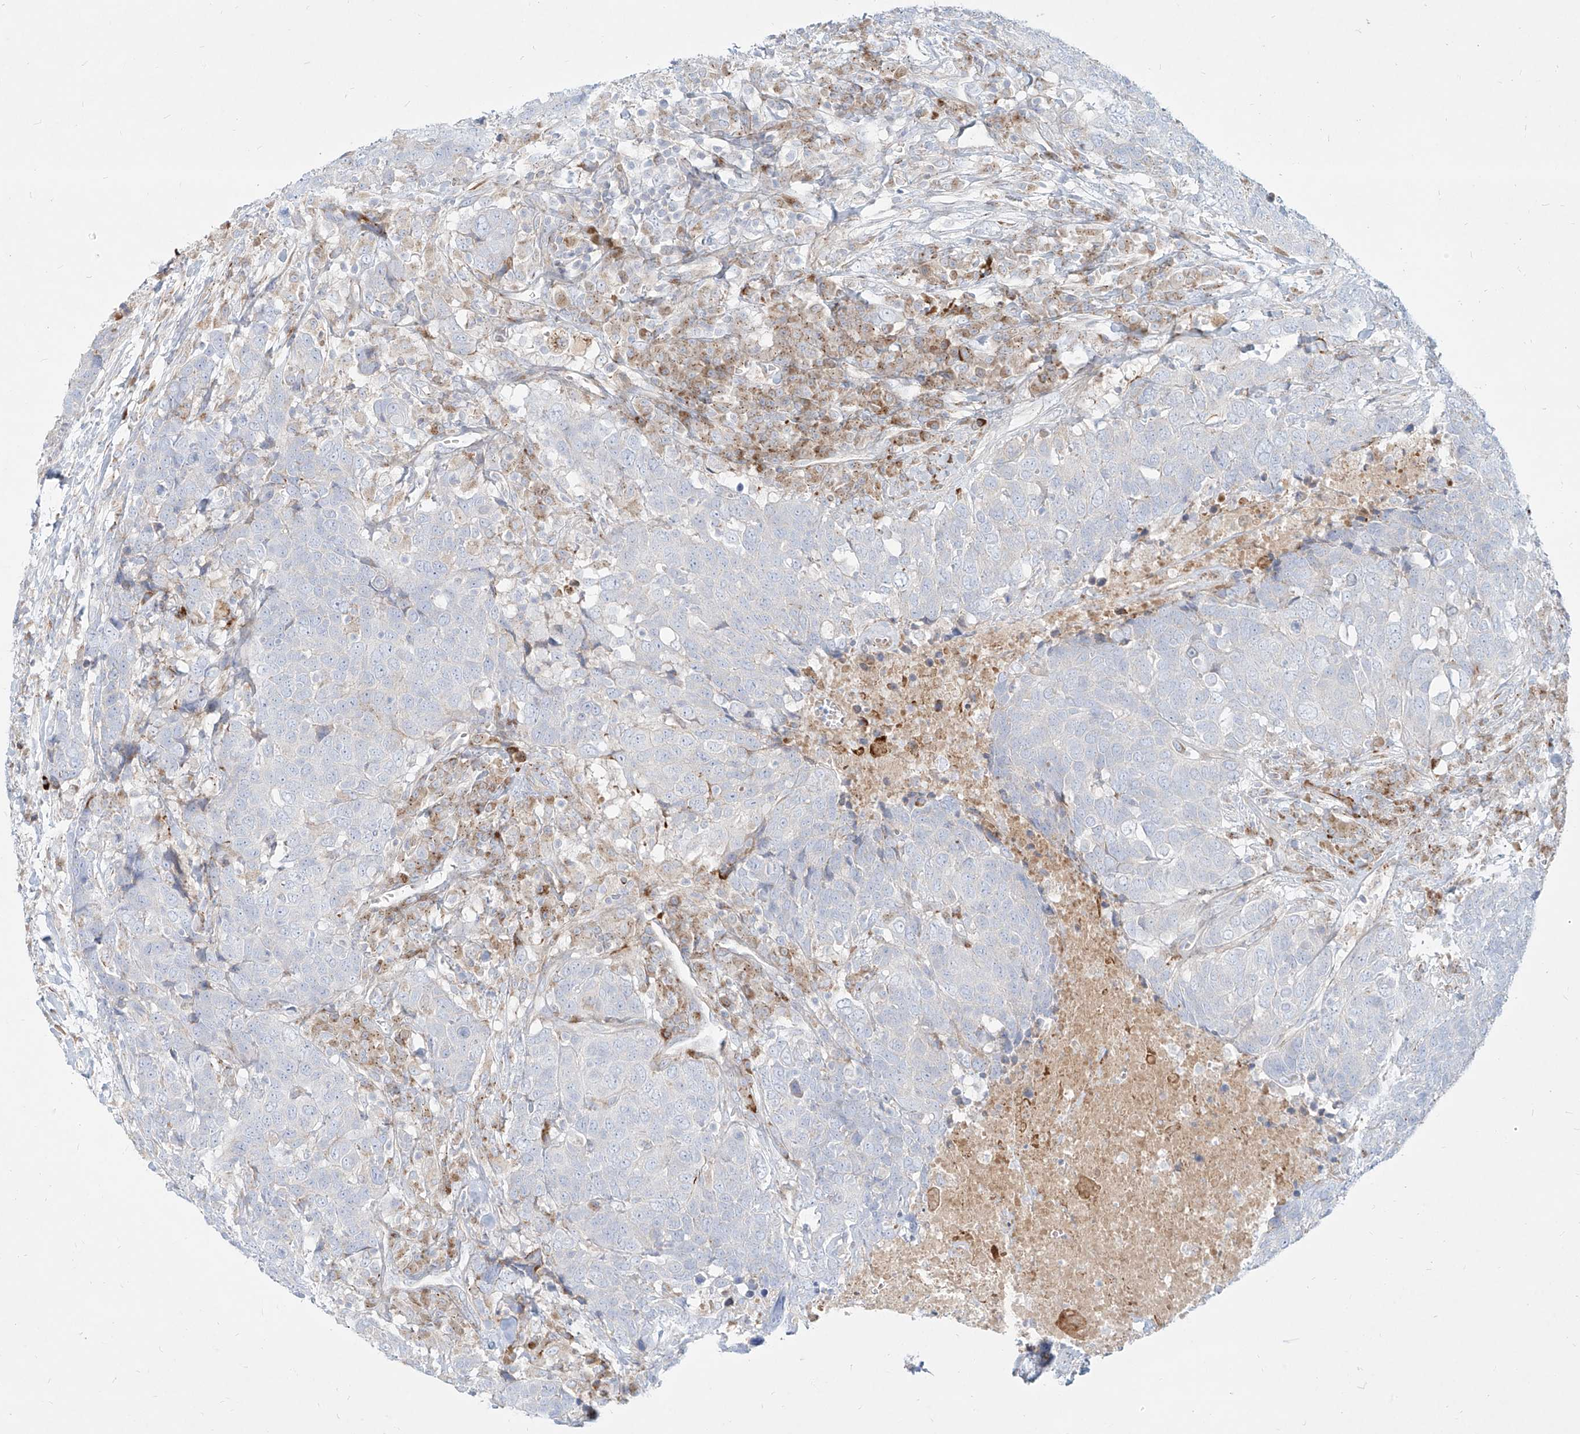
{"staining": {"intensity": "negative", "quantity": "none", "location": "none"}, "tissue": "head and neck cancer", "cell_type": "Tumor cells", "image_type": "cancer", "snomed": [{"axis": "morphology", "description": "Squamous cell carcinoma, NOS"}, {"axis": "topography", "description": "Head-Neck"}], "caption": "The histopathology image reveals no staining of tumor cells in head and neck cancer.", "gene": "MTX2", "patient": {"sex": "male", "age": 66}}